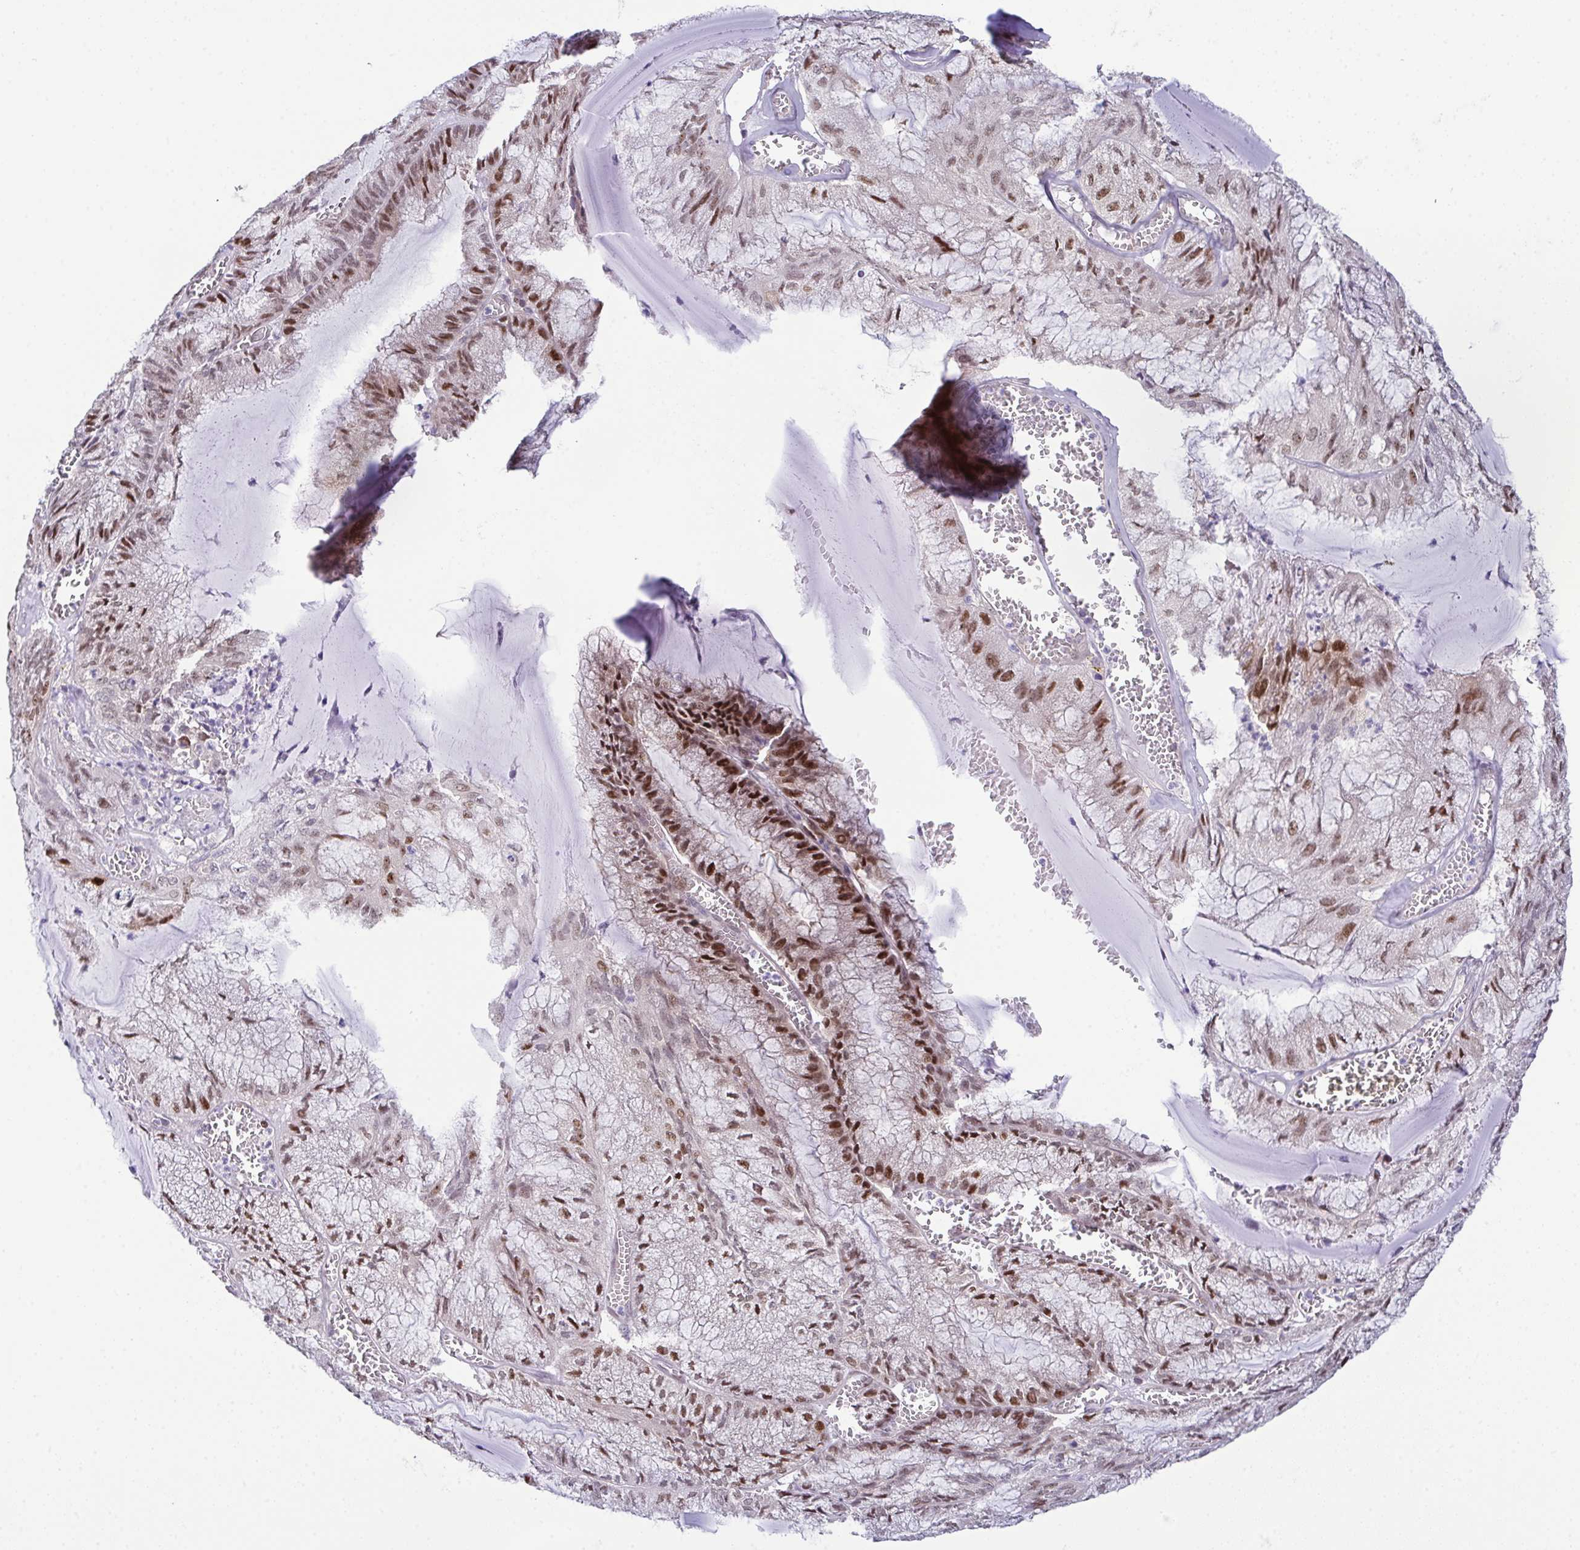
{"staining": {"intensity": "moderate", "quantity": "25%-75%", "location": "nuclear"}, "tissue": "endometrial cancer", "cell_type": "Tumor cells", "image_type": "cancer", "snomed": [{"axis": "morphology", "description": "Carcinoma, NOS"}, {"axis": "topography", "description": "Endometrium"}], "caption": "This image exhibits immunohistochemistry (IHC) staining of human endometrial cancer (carcinoma), with medium moderate nuclear positivity in approximately 25%-75% of tumor cells.", "gene": "DNAJB1", "patient": {"sex": "female", "age": 62}}